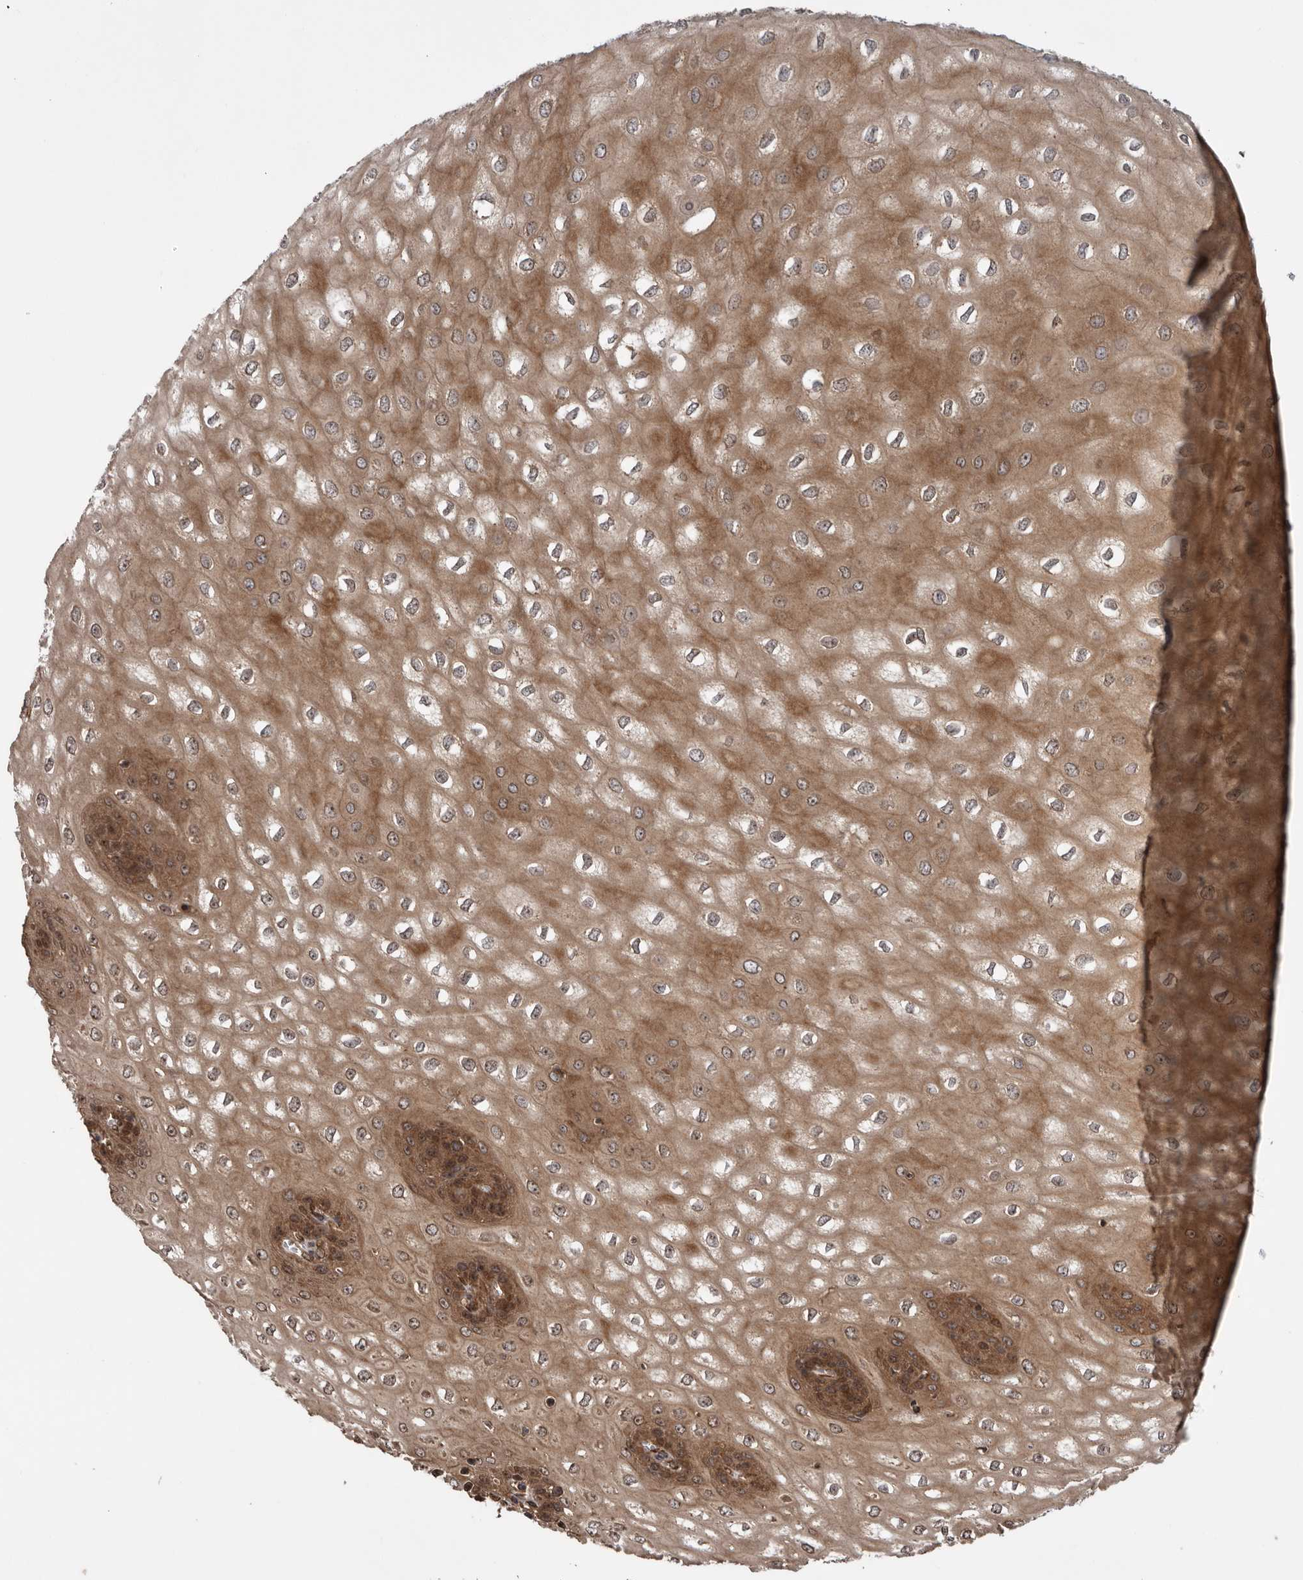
{"staining": {"intensity": "strong", "quantity": "25%-75%", "location": "cytoplasmic/membranous,nuclear"}, "tissue": "esophagus", "cell_type": "Squamous epithelial cells", "image_type": "normal", "snomed": [{"axis": "morphology", "description": "Normal tissue, NOS"}, {"axis": "topography", "description": "Esophagus"}], "caption": "Protein expression by immunohistochemistry displays strong cytoplasmic/membranous,nuclear staining in about 25%-75% of squamous epithelial cells in normal esophagus.", "gene": "DHDDS", "patient": {"sex": "male", "age": 60}}